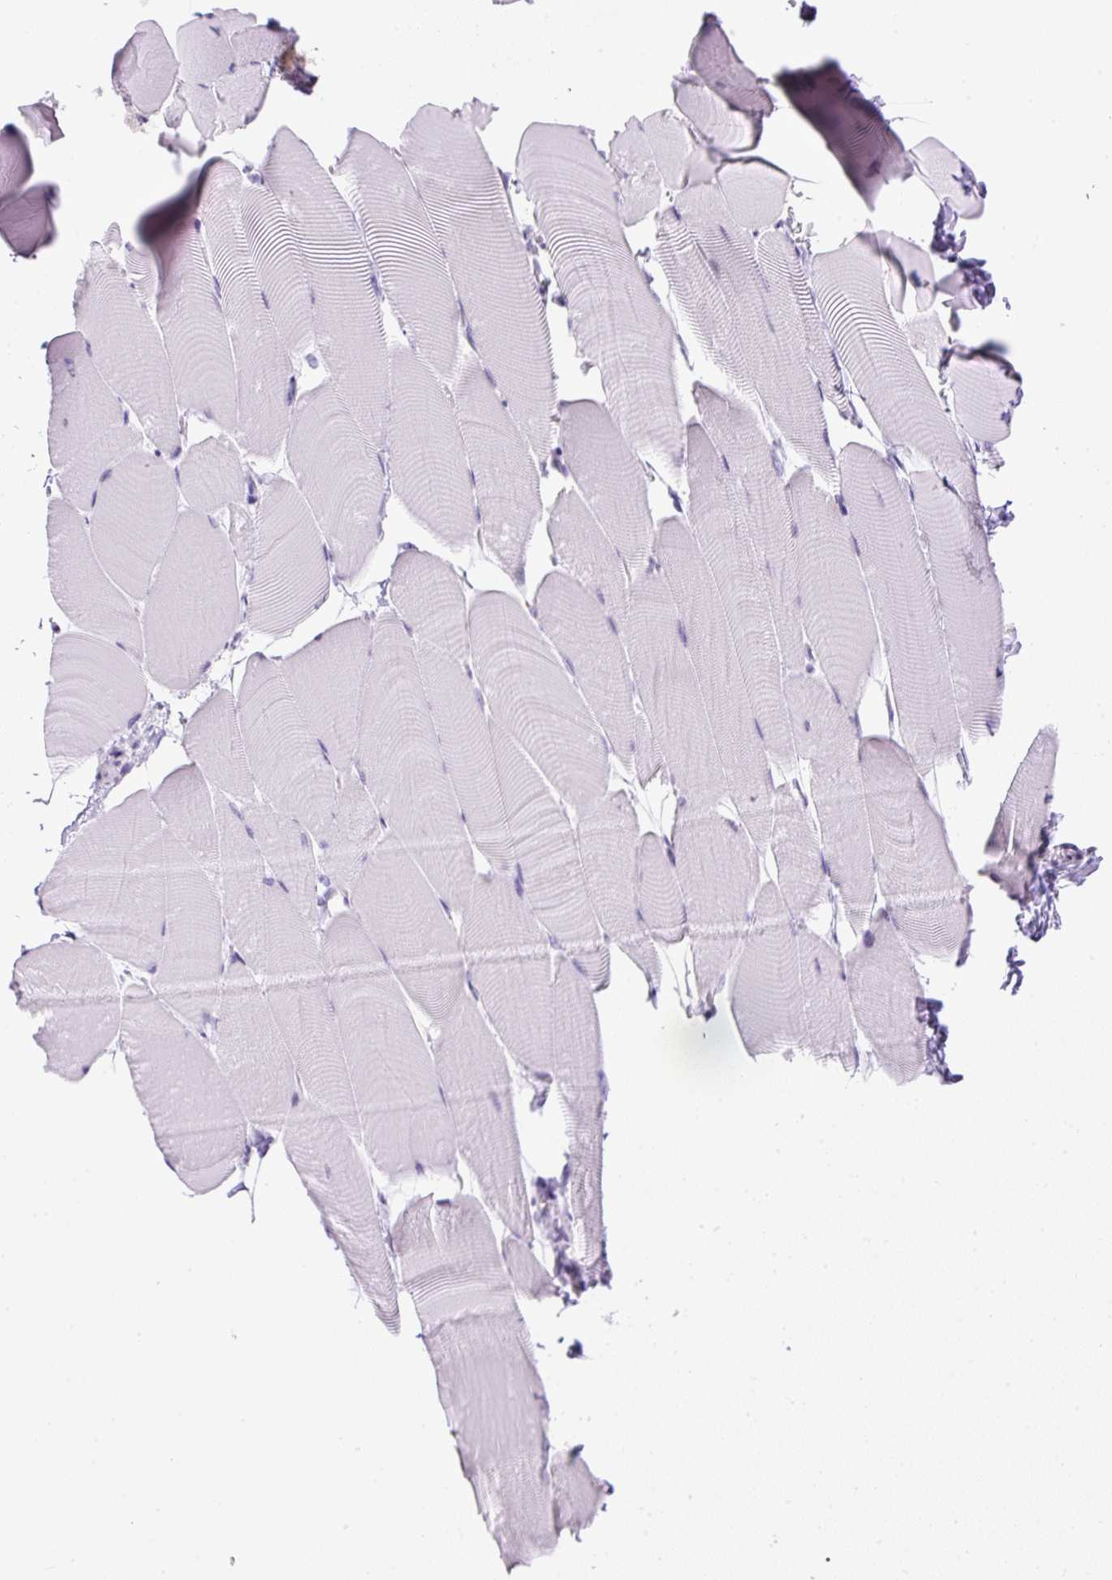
{"staining": {"intensity": "negative", "quantity": "none", "location": "none"}, "tissue": "skeletal muscle", "cell_type": "Myocytes", "image_type": "normal", "snomed": [{"axis": "morphology", "description": "Normal tissue, NOS"}, {"axis": "topography", "description": "Skeletal muscle"}], "caption": "A photomicrograph of human skeletal muscle is negative for staining in myocytes.", "gene": "RHBDD2", "patient": {"sex": "male", "age": 25}}